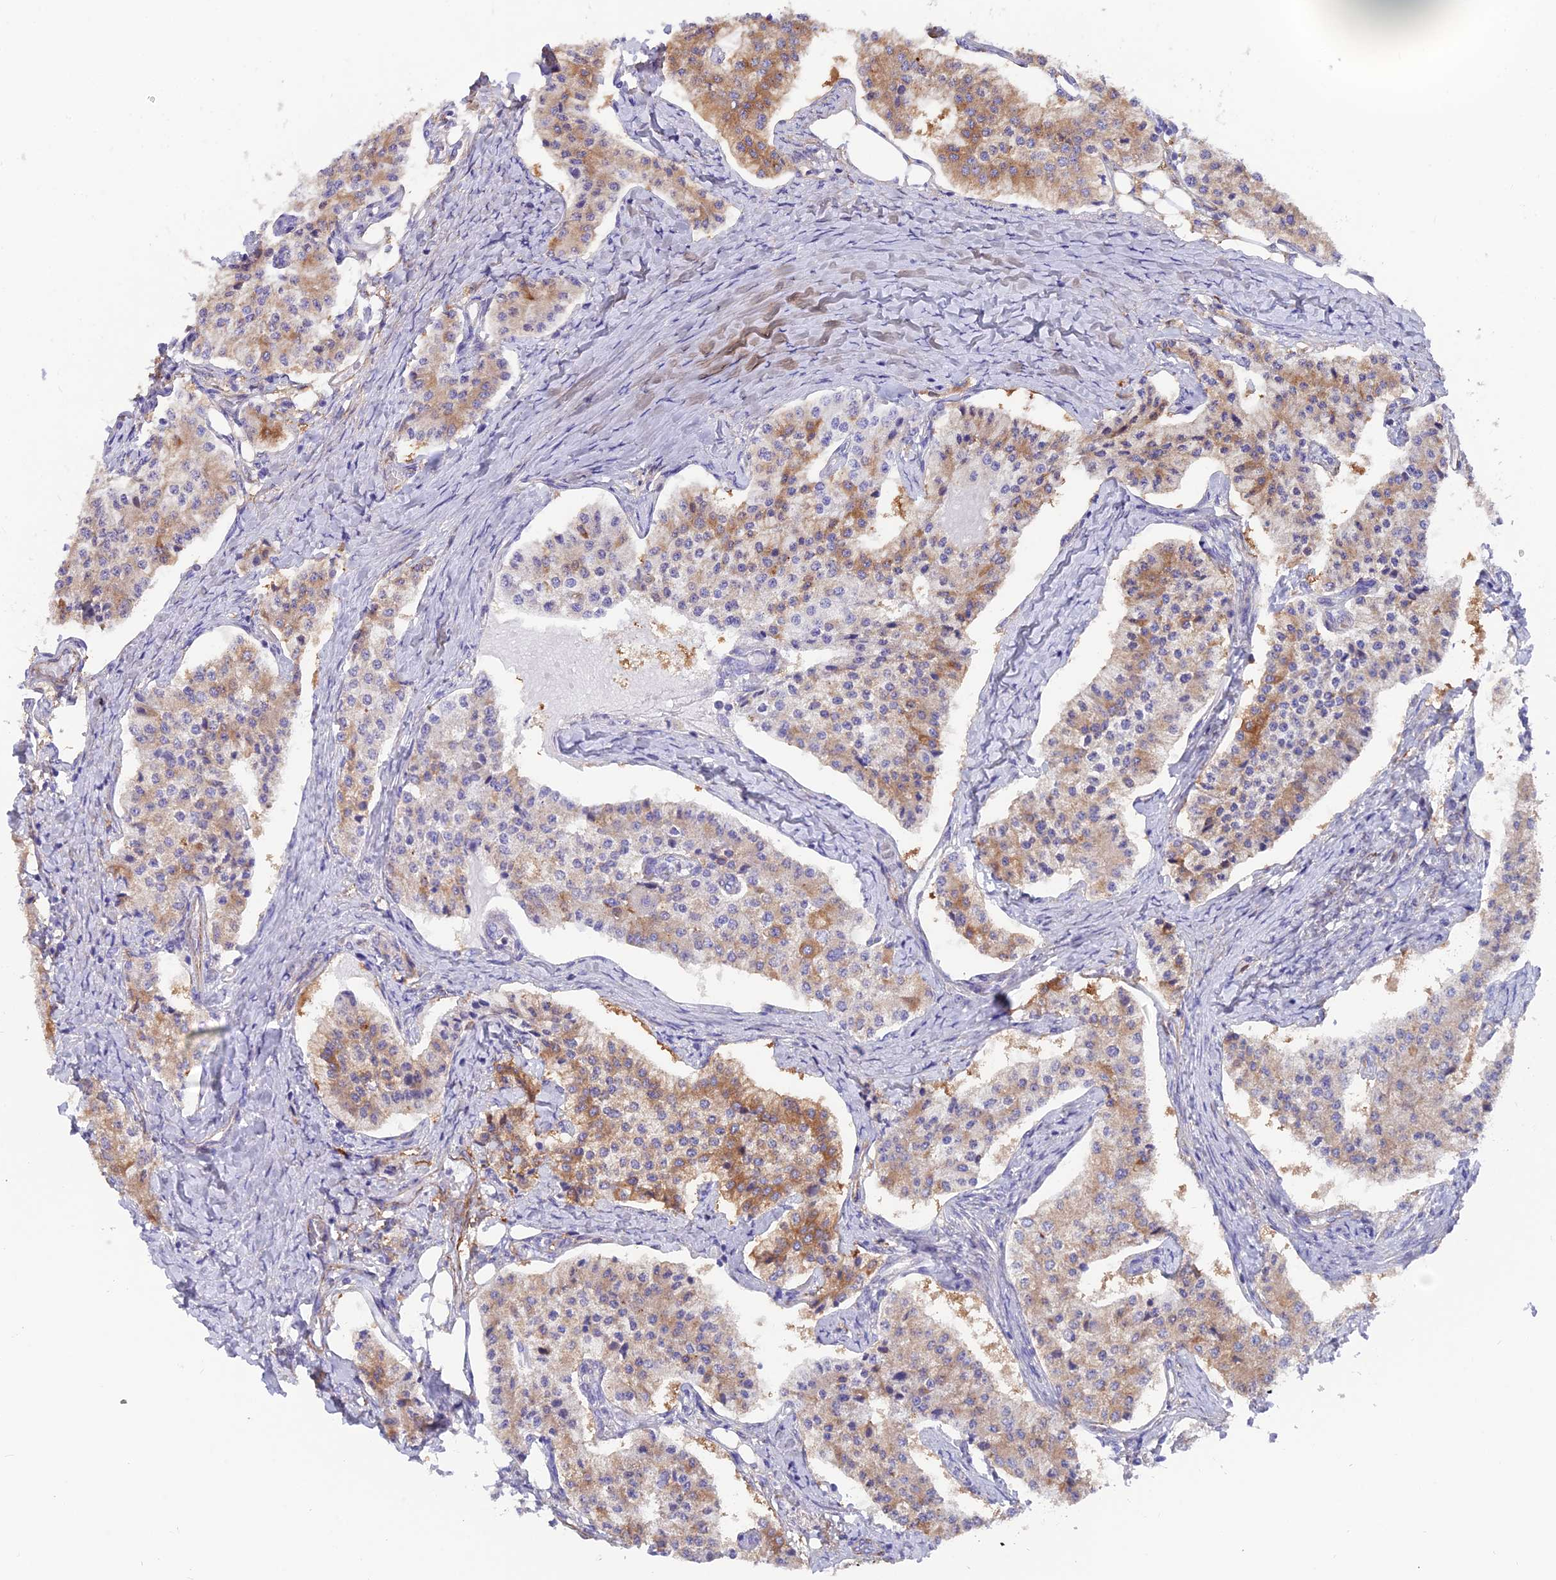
{"staining": {"intensity": "moderate", "quantity": "25%-75%", "location": "cytoplasmic/membranous"}, "tissue": "carcinoid", "cell_type": "Tumor cells", "image_type": "cancer", "snomed": [{"axis": "morphology", "description": "Carcinoid, malignant, NOS"}, {"axis": "topography", "description": "Colon"}], "caption": "Protein staining demonstrates moderate cytoplasmic/membranous positivity in about 25%-75% of tumor cells in malignant carcinoid. Nuclei are stained in blue.", "gene": "TIGD6", "patient": {"sex": "female", "age": 52}}